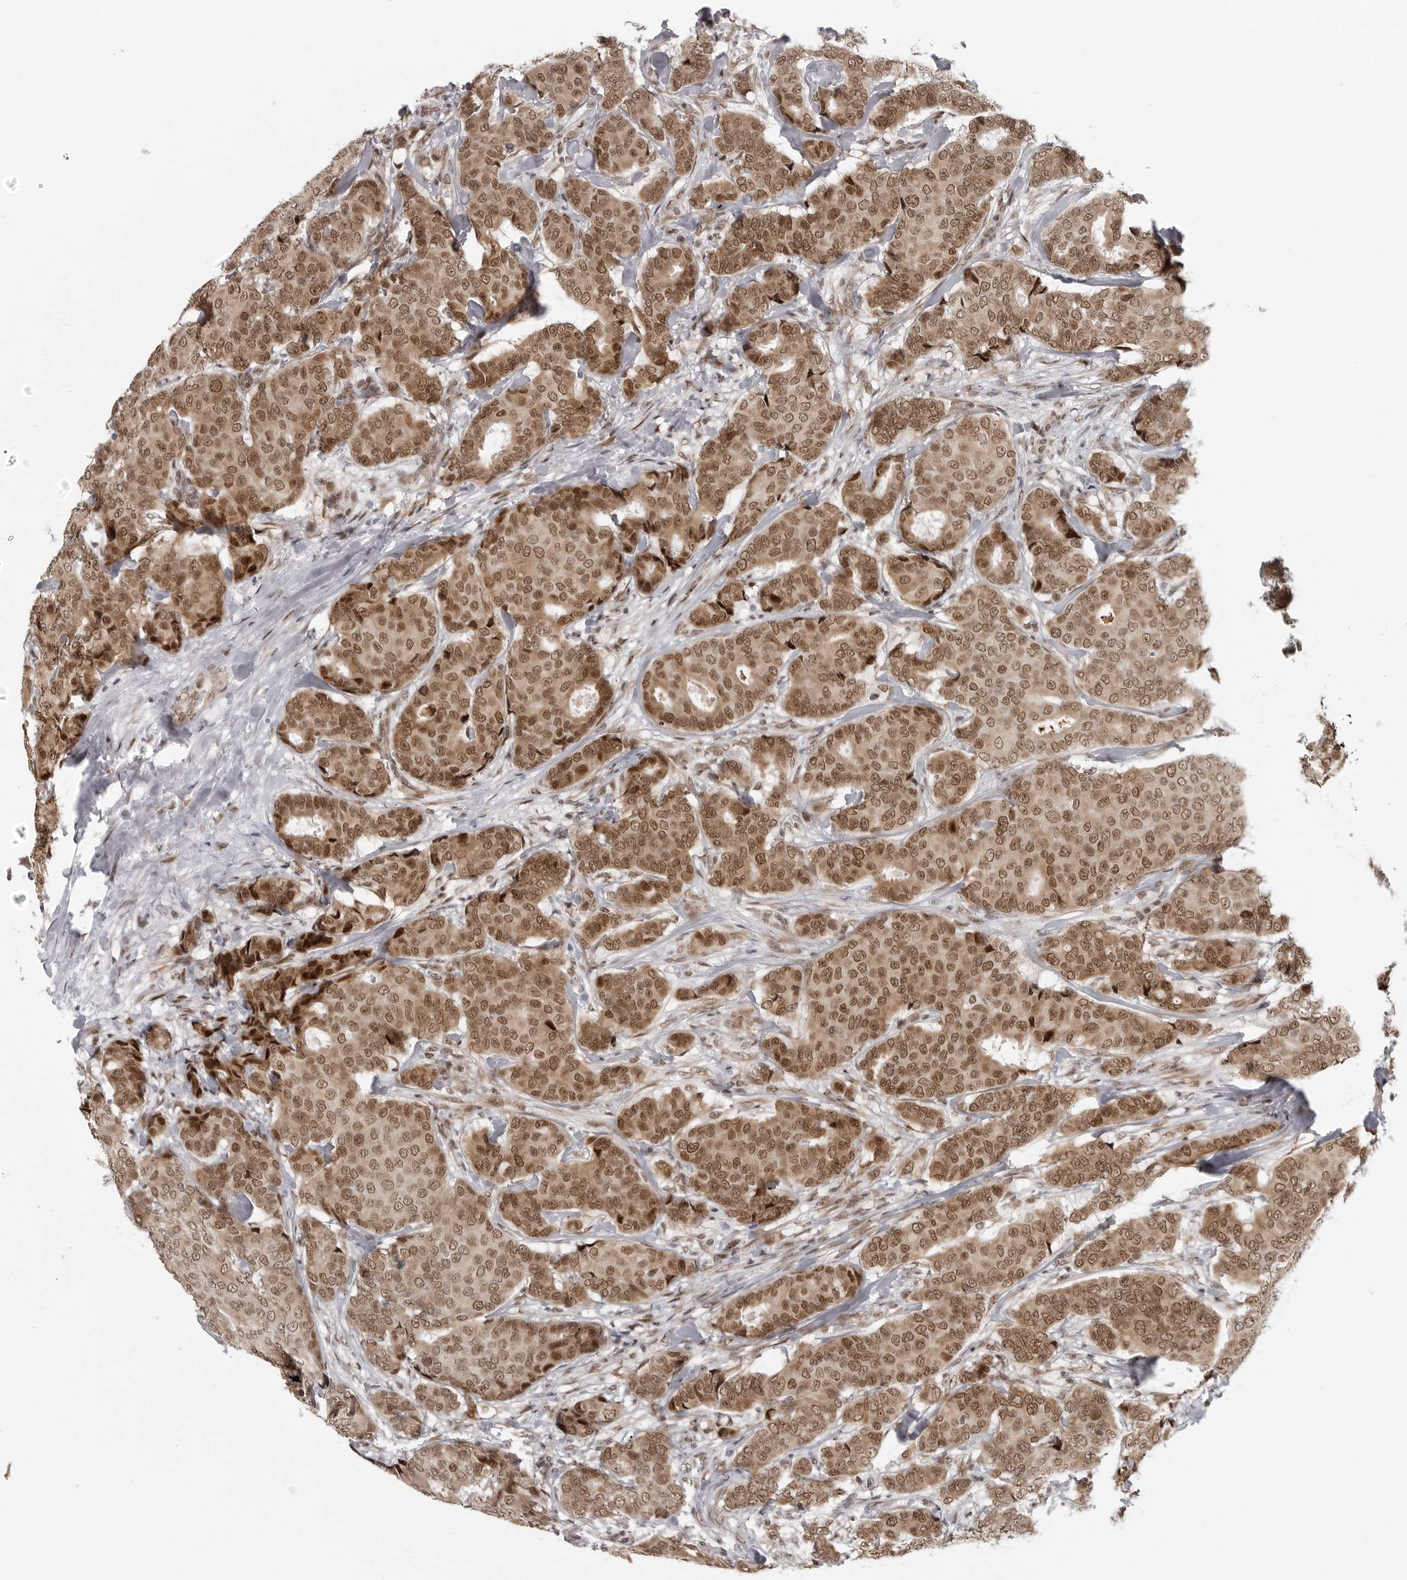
{"staining": {"intensity": "moderate", "quantity": ">75%", "location": "cytoplasmic/membranous,nuclear"}, "tissue": "breast cancer", "cell_type": "Tumor cells", "image_type": "cancer", "snomed": [{"axis": "morphology", "description": "Duct carcinoma"}, {"axis": "topography", "description": "Breast"}], "caption": "This micrograph exhibits immunohistochemistry staining of human breast cancer (invasive ductal carcinoma), with medium moderate cytoplasmic/membranous and nuclear staining in about >75% of tumor cells.", "gene": "PRDM10", "patient": {"sex": "female", "age": 75}}